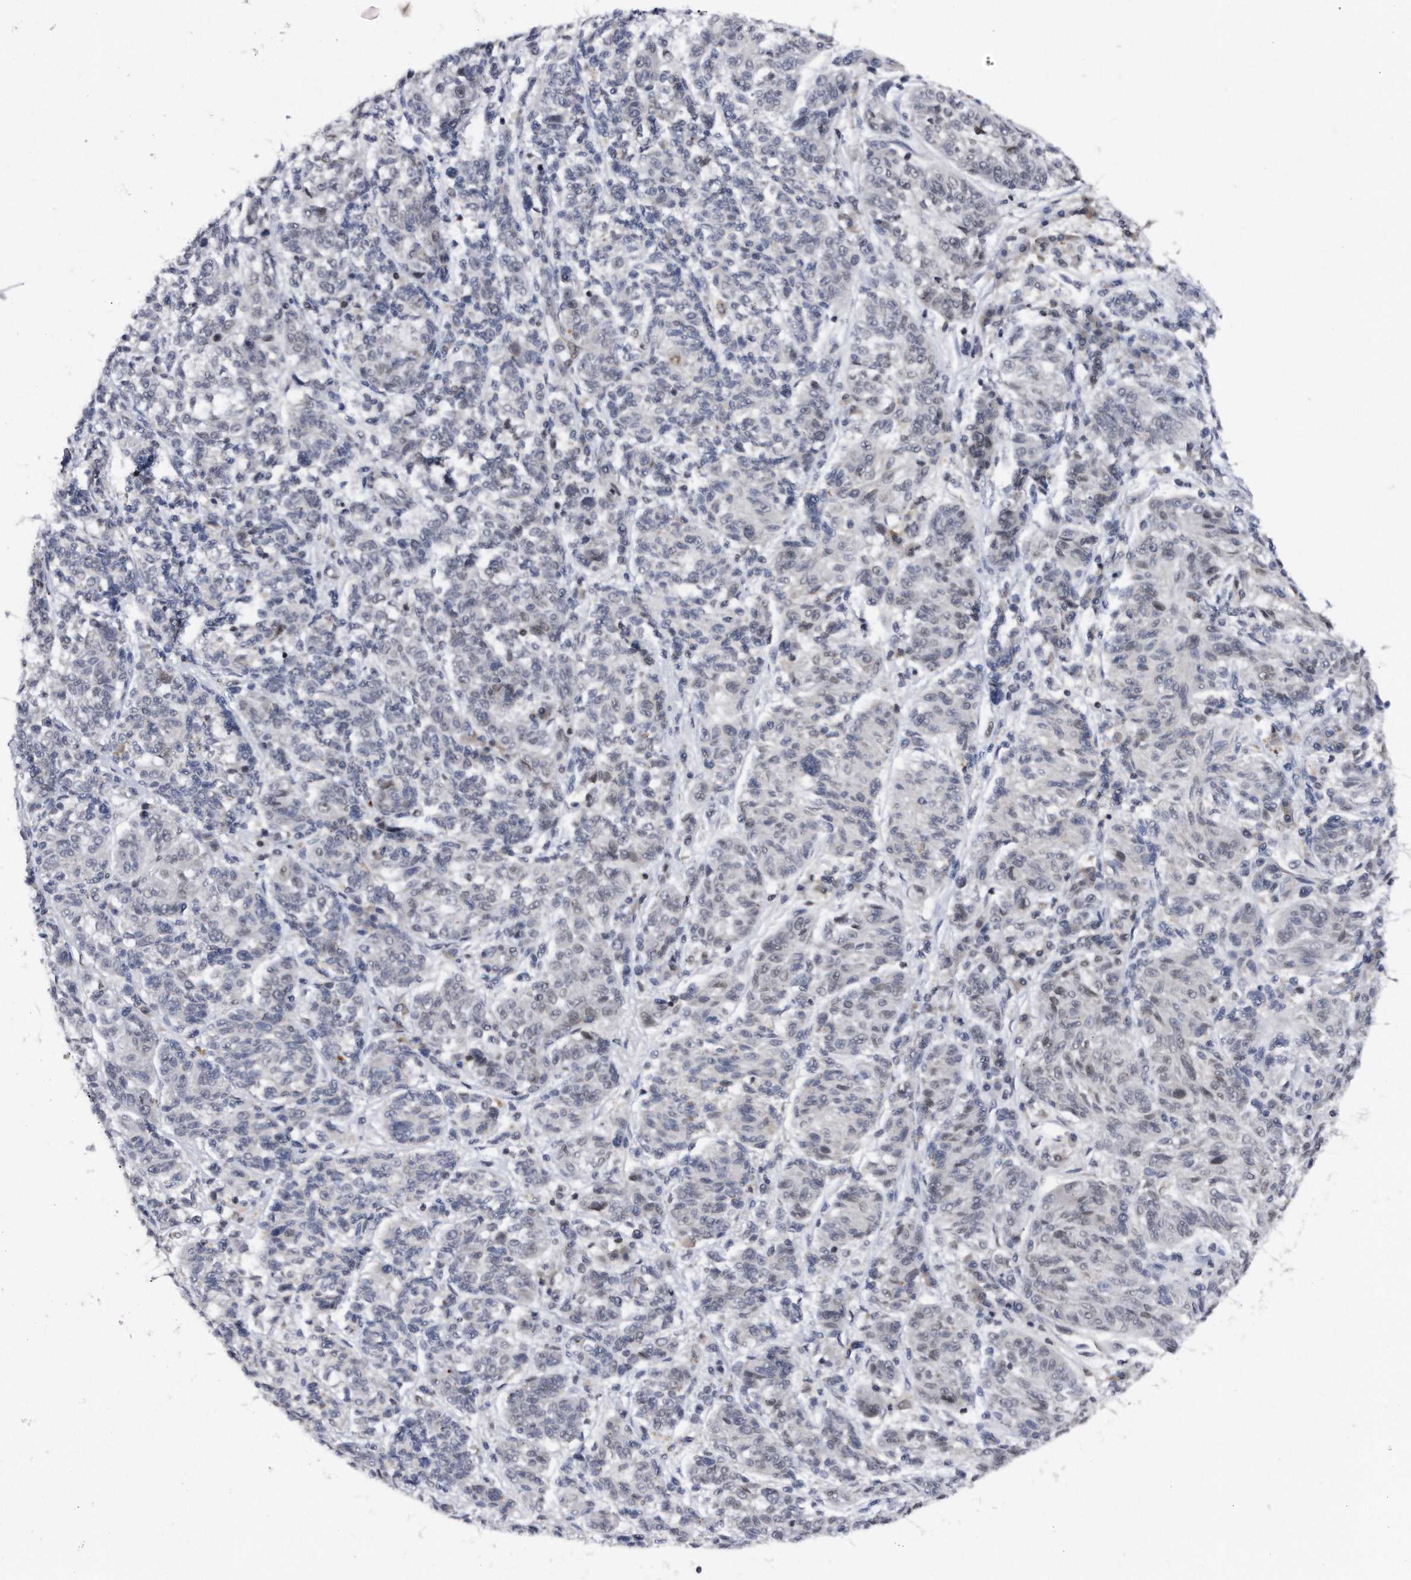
{"staining": {"intensity": "weak", "quantity": "<25%", "location": "nuclear"}, "tissue": "melanoma", "cell_type": "Tumor cells", "image_type": "cancer", "snomed": [{"axis": "morphology", "description": "Malignant melanoma, NOS"}, {"axis": "topography", "description": "Skin"}], "caption": "IHC micrograph of melanoma stained for a protein (brown), which demonstrates no staining in tumor cells. (DAB (3,3'-diaminobenzidine) IHC, high magnification).", "gene": "VIRMA", "patient": {"sex": "male", "age": 53}}